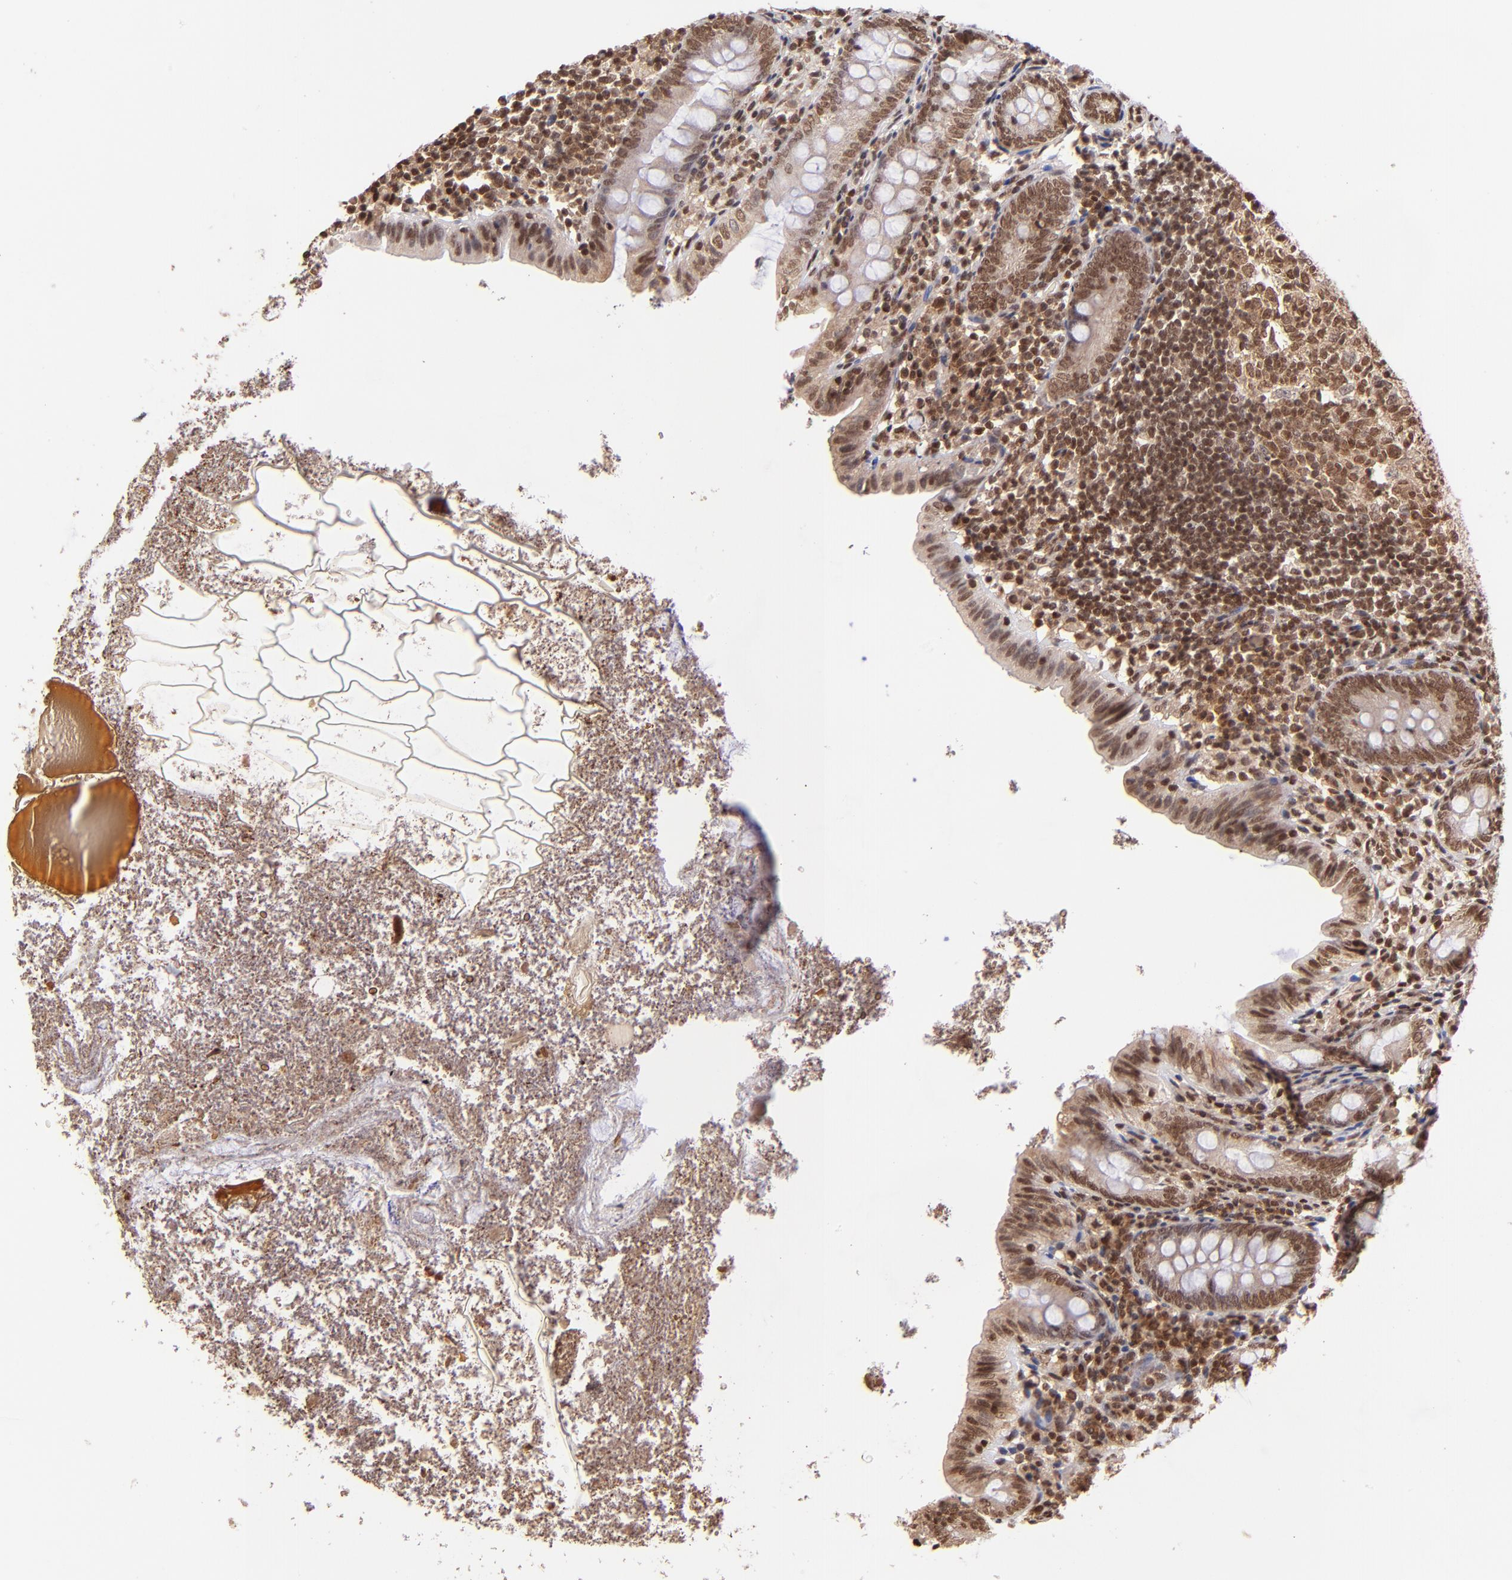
{"staining": {"intensity": "moderate", "quantity": ">75%", "location": "cytoplasmic/membranous,nuclear"}, "tissue": "appendix", "cell_type": "Glandular cells", "image_type": "normal", "snomed": [{"axis": "morphology", "description": "Normal tissue, NOS"}, {"axis": "topography", "description": "Appendix"}], "caption": "Approximately >75% of glandular cells in benign human appendix show moderate cytoplasmic/membranous,nuclear protein staining as visualized by brown immunohistochemical staining.", "gene": "WDR25", "patient": {"sex": "female", "age": 10}}